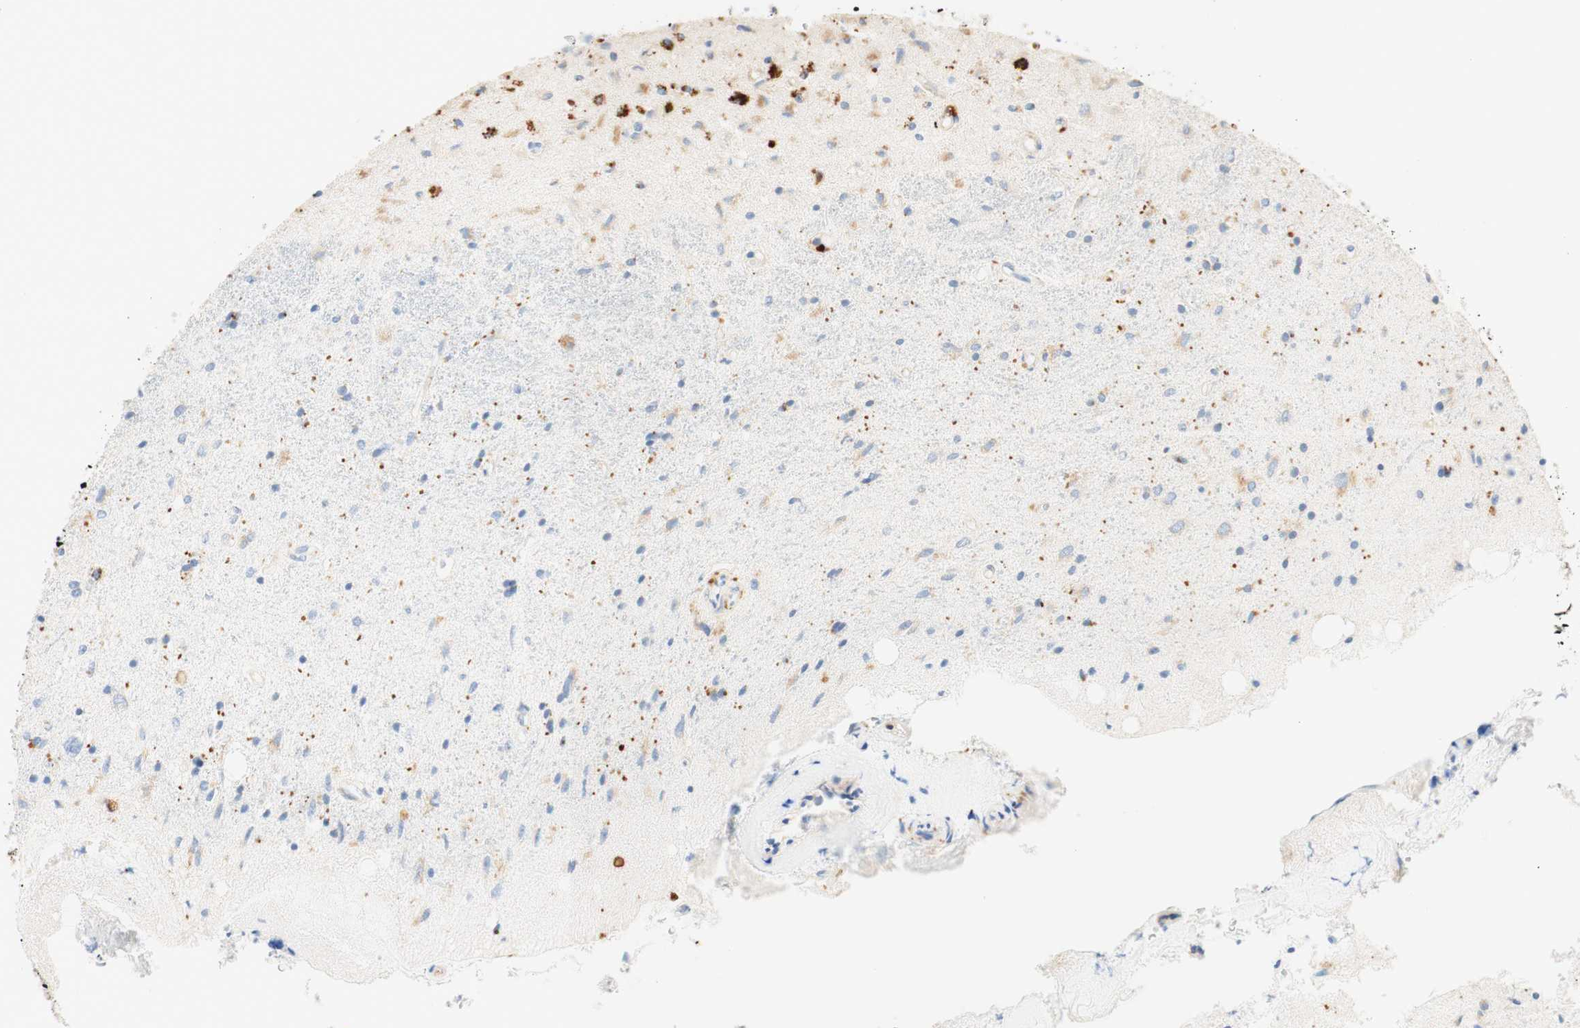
{"staining": {"intensity": "negative", "quantity": "none", "location": "none"}, "tissue": "glioma", "cell_type": "Tumor cells", "image_type": "cancer", "snomed": [{"axis": "morphology", "description": "Glioma, malignant, Low grade"}, {"axis": "topography", "description": "Brain"}], "caption": "A histopathology image of human malignant low-grade glioma is negative for staining in tumor cells.", "gene": "CD63", "patient": {"sex": "male", "age": 77}}